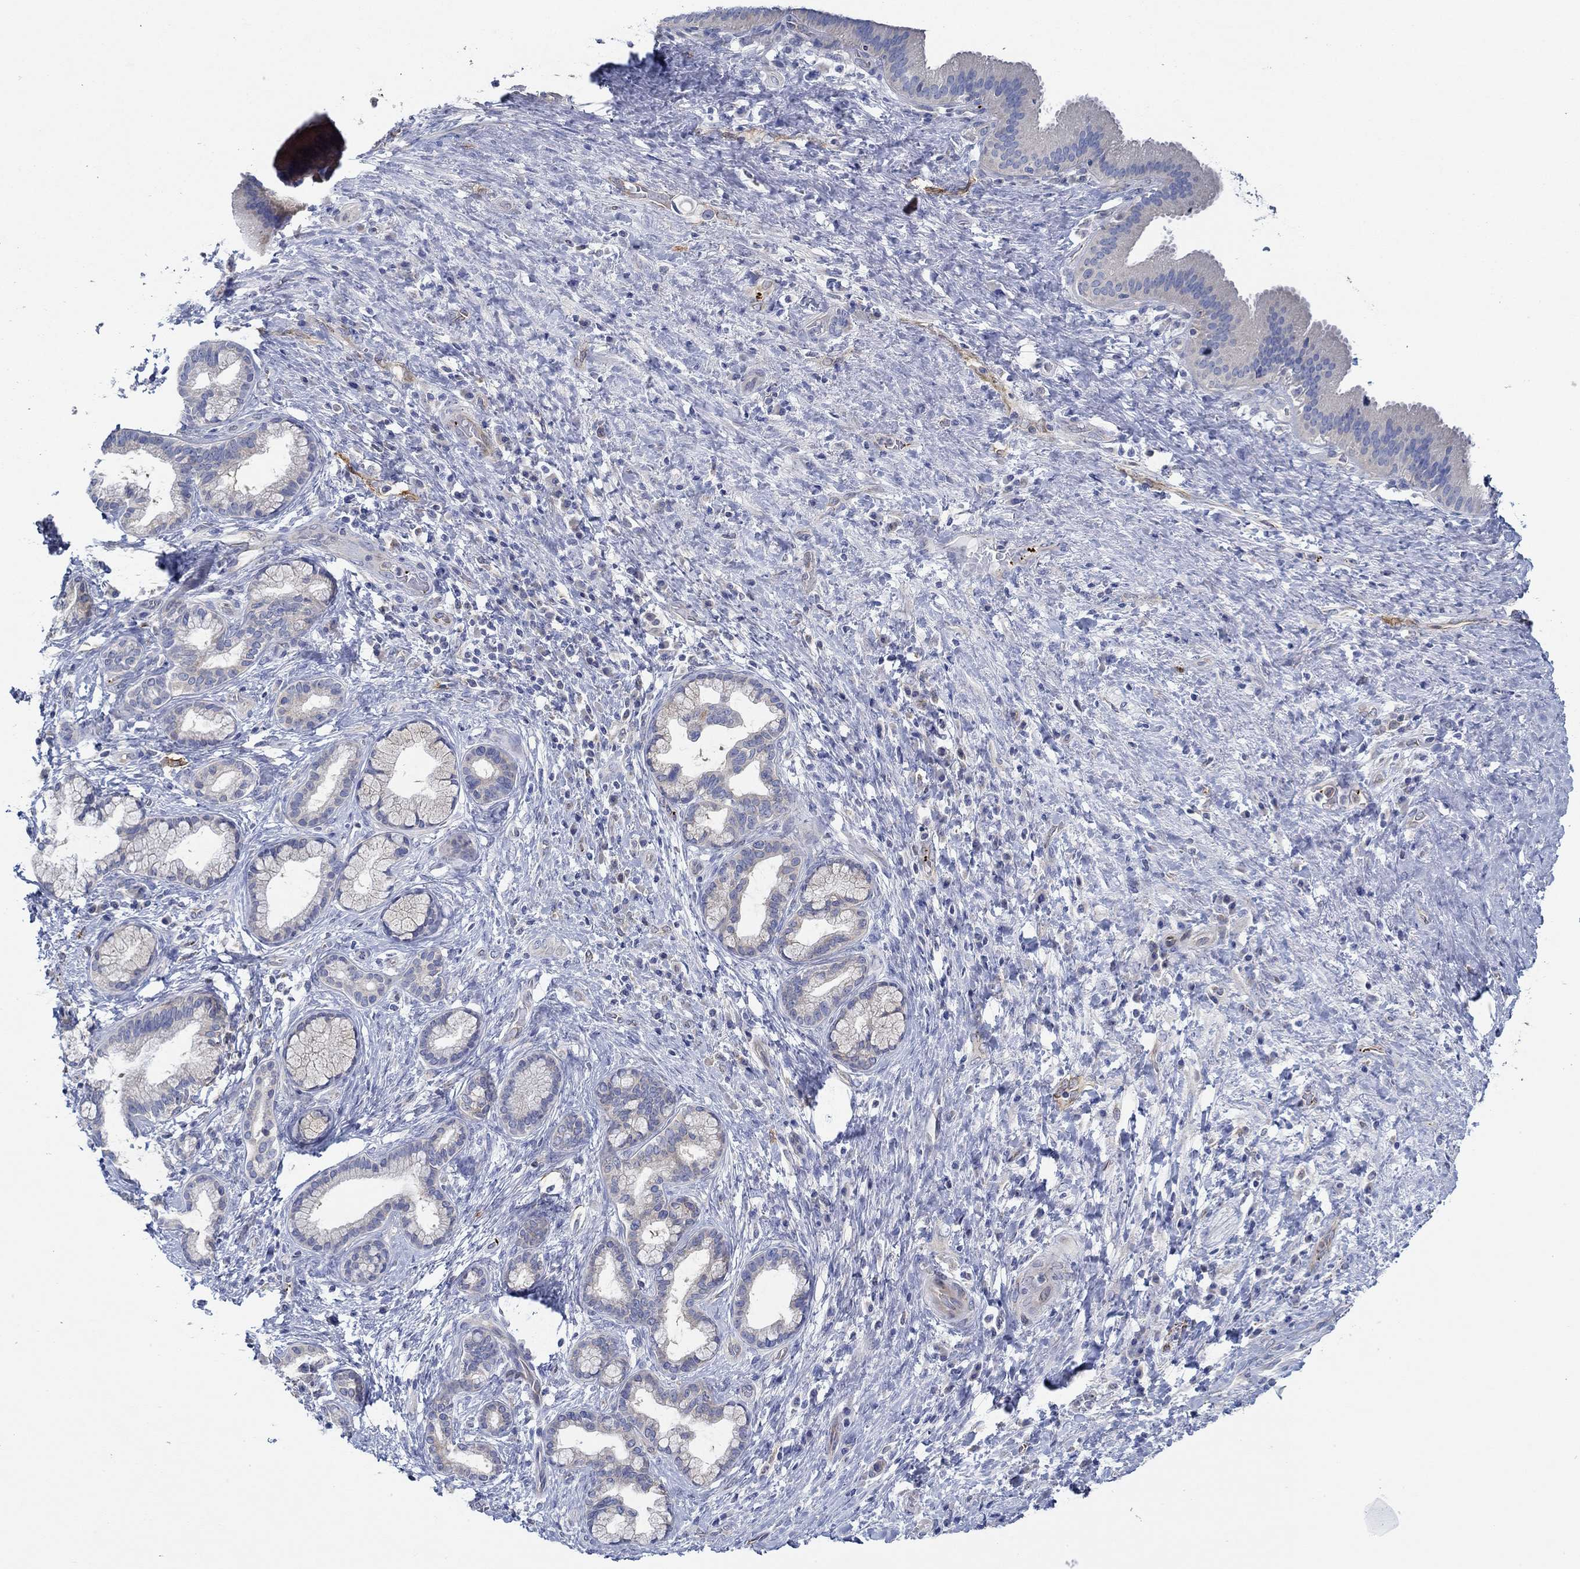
{"staining": {"intensity": "moderate", "quantity": "<25%", "location": "cytoplasmic/membranous"}, "tissue": "liver cancer", "cell_type": "Tumor cells", "image_type": "cancer", "snomed": [{"axis": "morphology", "description": "Cholangiocarcinoma"}, {"axis": "topography", "description": "Liver"}], "caption": "A brown stain shows moderate cytoplasmic/membranous staining of a protein in human liver cancer tumor cells.", "gene": "SLC27A3", "patient": {"sex": "female", "age": 73}}